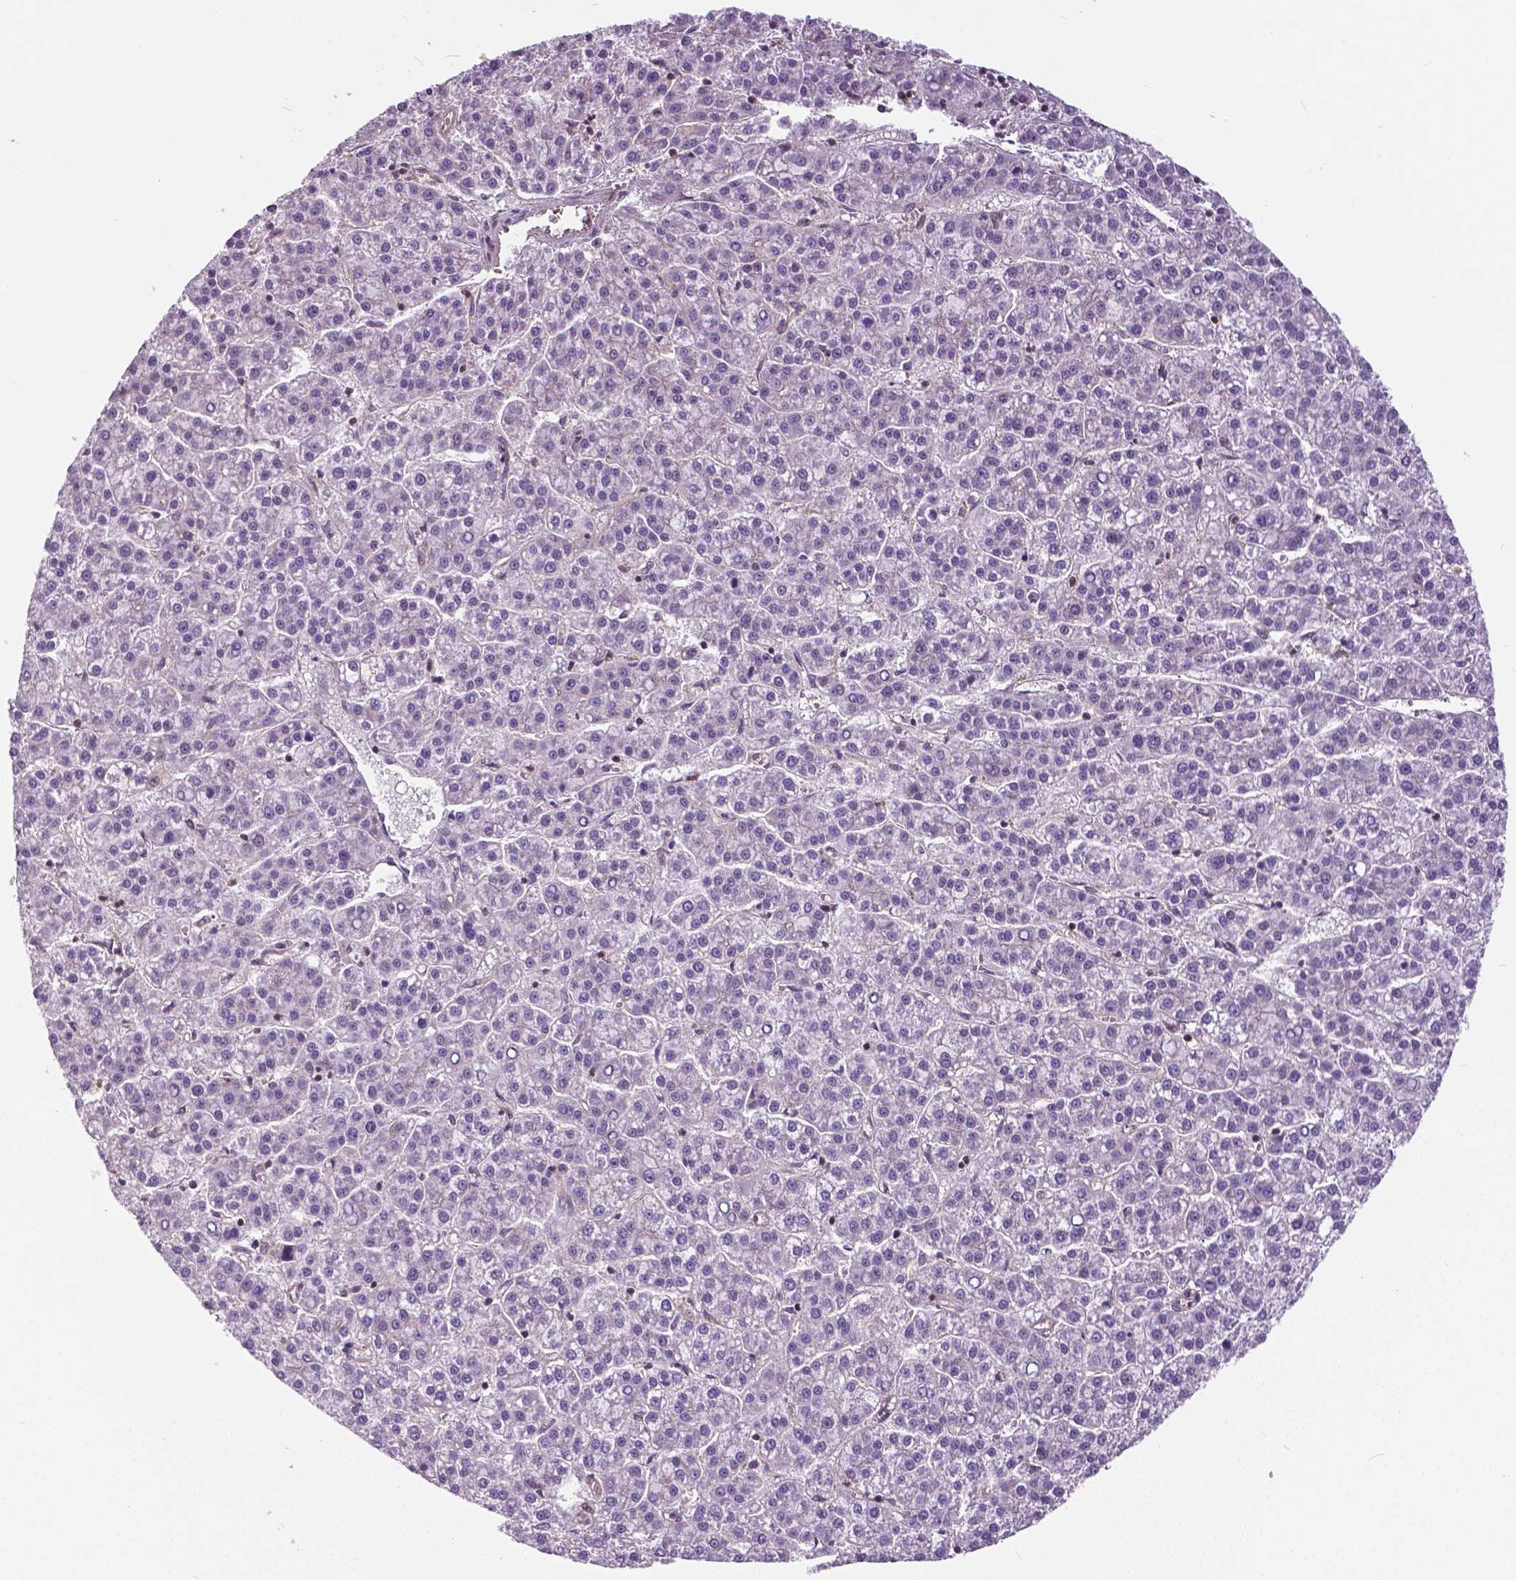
{"staining": {"intensity": "negative", "quantity": "none", "location": "none"}, "tissue": "liver cancer", "cell_type": "Tumor cells", "image_type": "cancer", "snomed": [{"axis": "morphology", "description": "Carcinoma, Hepatocellular, NOS"}, {"axis": "topography", "description": "Liver"}], "caption": "Immunohistochemistry image of neoplastic tissue: human liver cancer stained with DAB (3,3'-diaminobenzidine) reveals no significant protein positivity in tumor cells.", "gene": "ANXA13", "patient": {"sex": "female", "age": 58}}